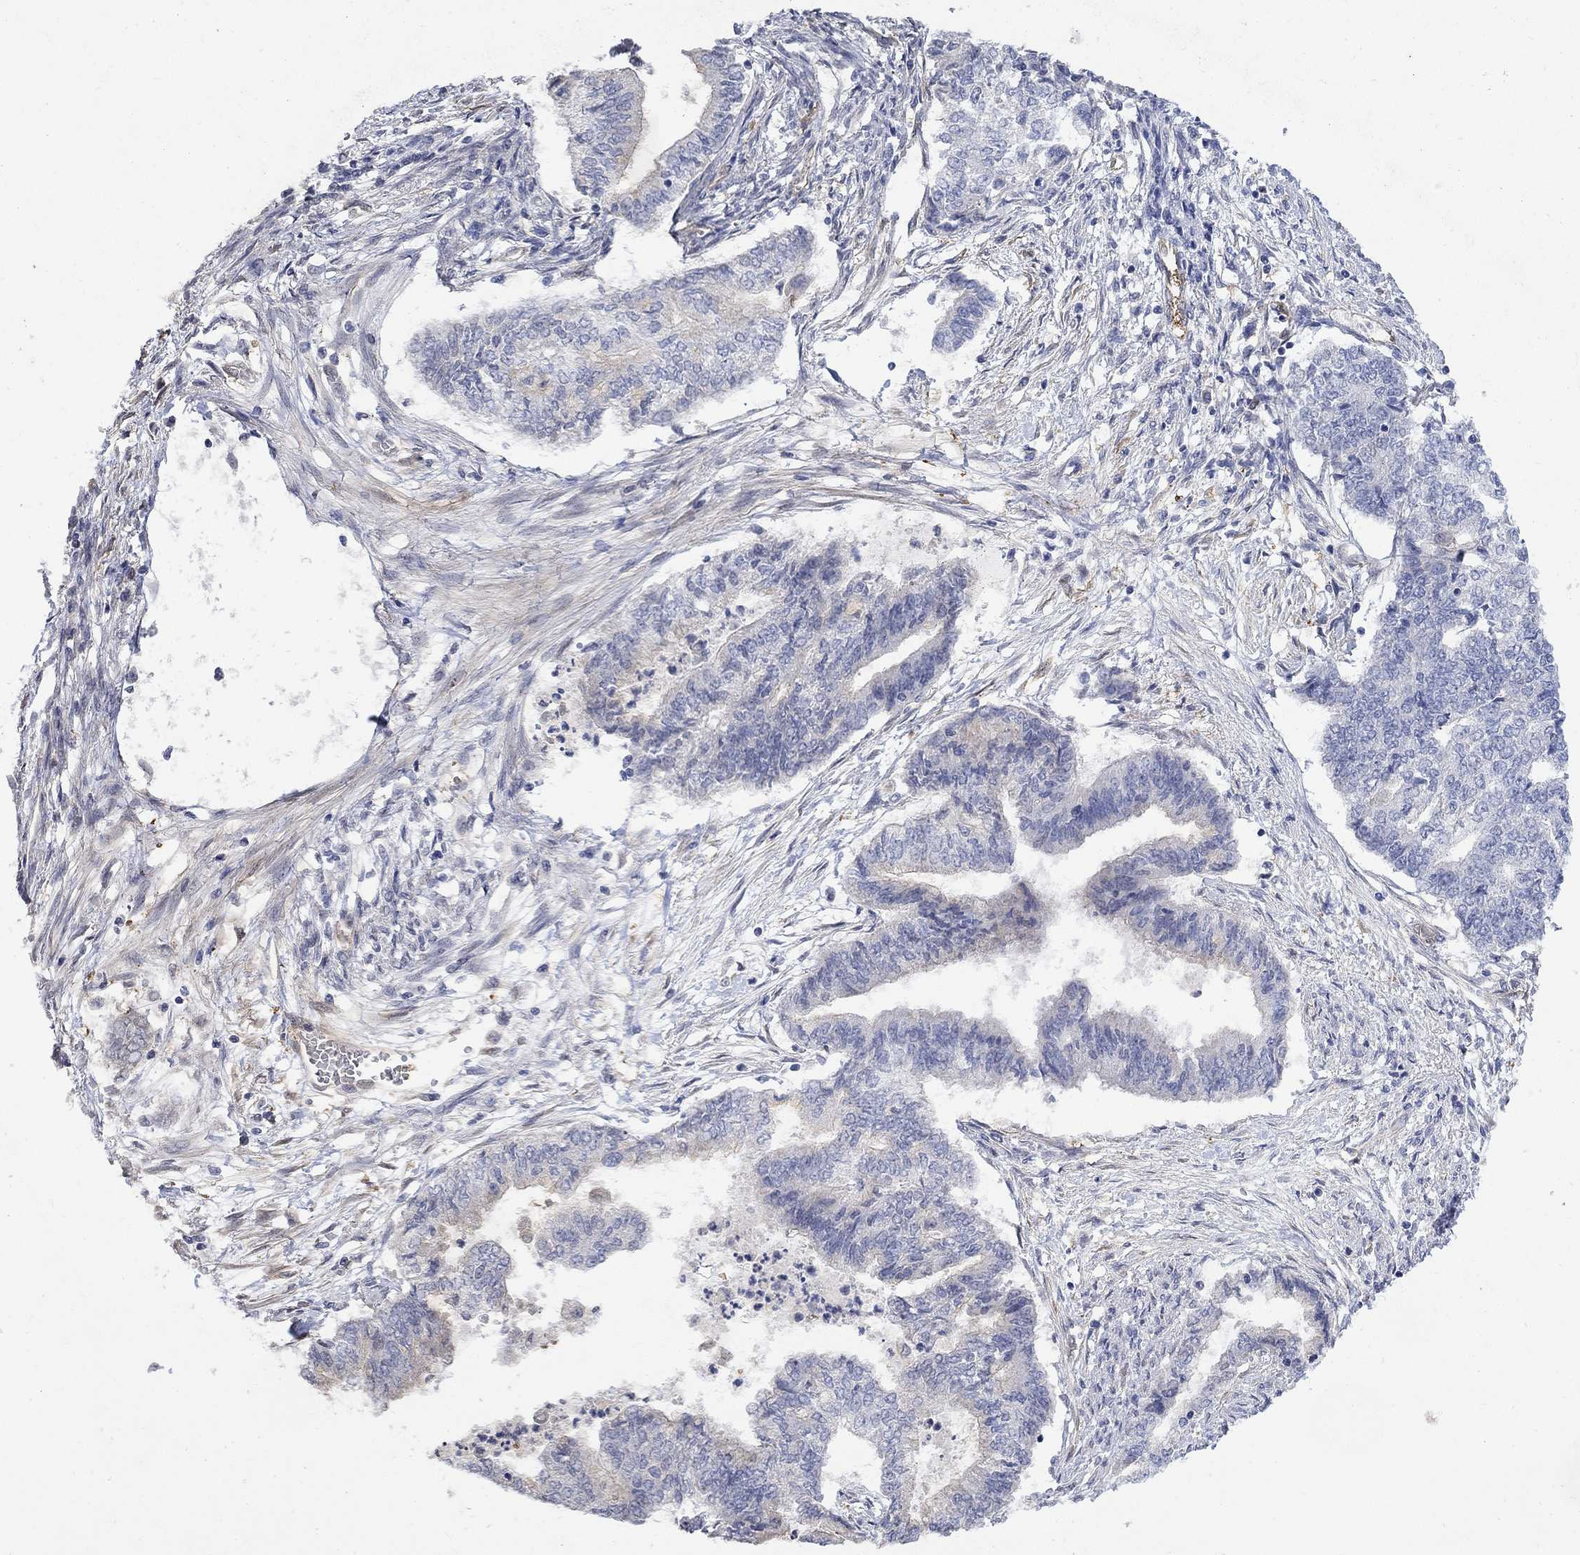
{"staining": {"intensity": "negative", "quantity": "none", "location": "none"}, "tissue": "endometrial cancer", "cell_type": "Tumor cells", "image_type": "cancer", "snomed": [{"axis": "morphology", "description": "Adenocarcinoma, NOS"}, {"axis": "topography", "description": "Endometrium"}], "caption": "This is an immunohistochemistry (IHC) image of endometrial adenocarcinoma. There is no expression in tumor cells.", "gene": "TGM2", "patient": {"sex": "female", "age": 65}}